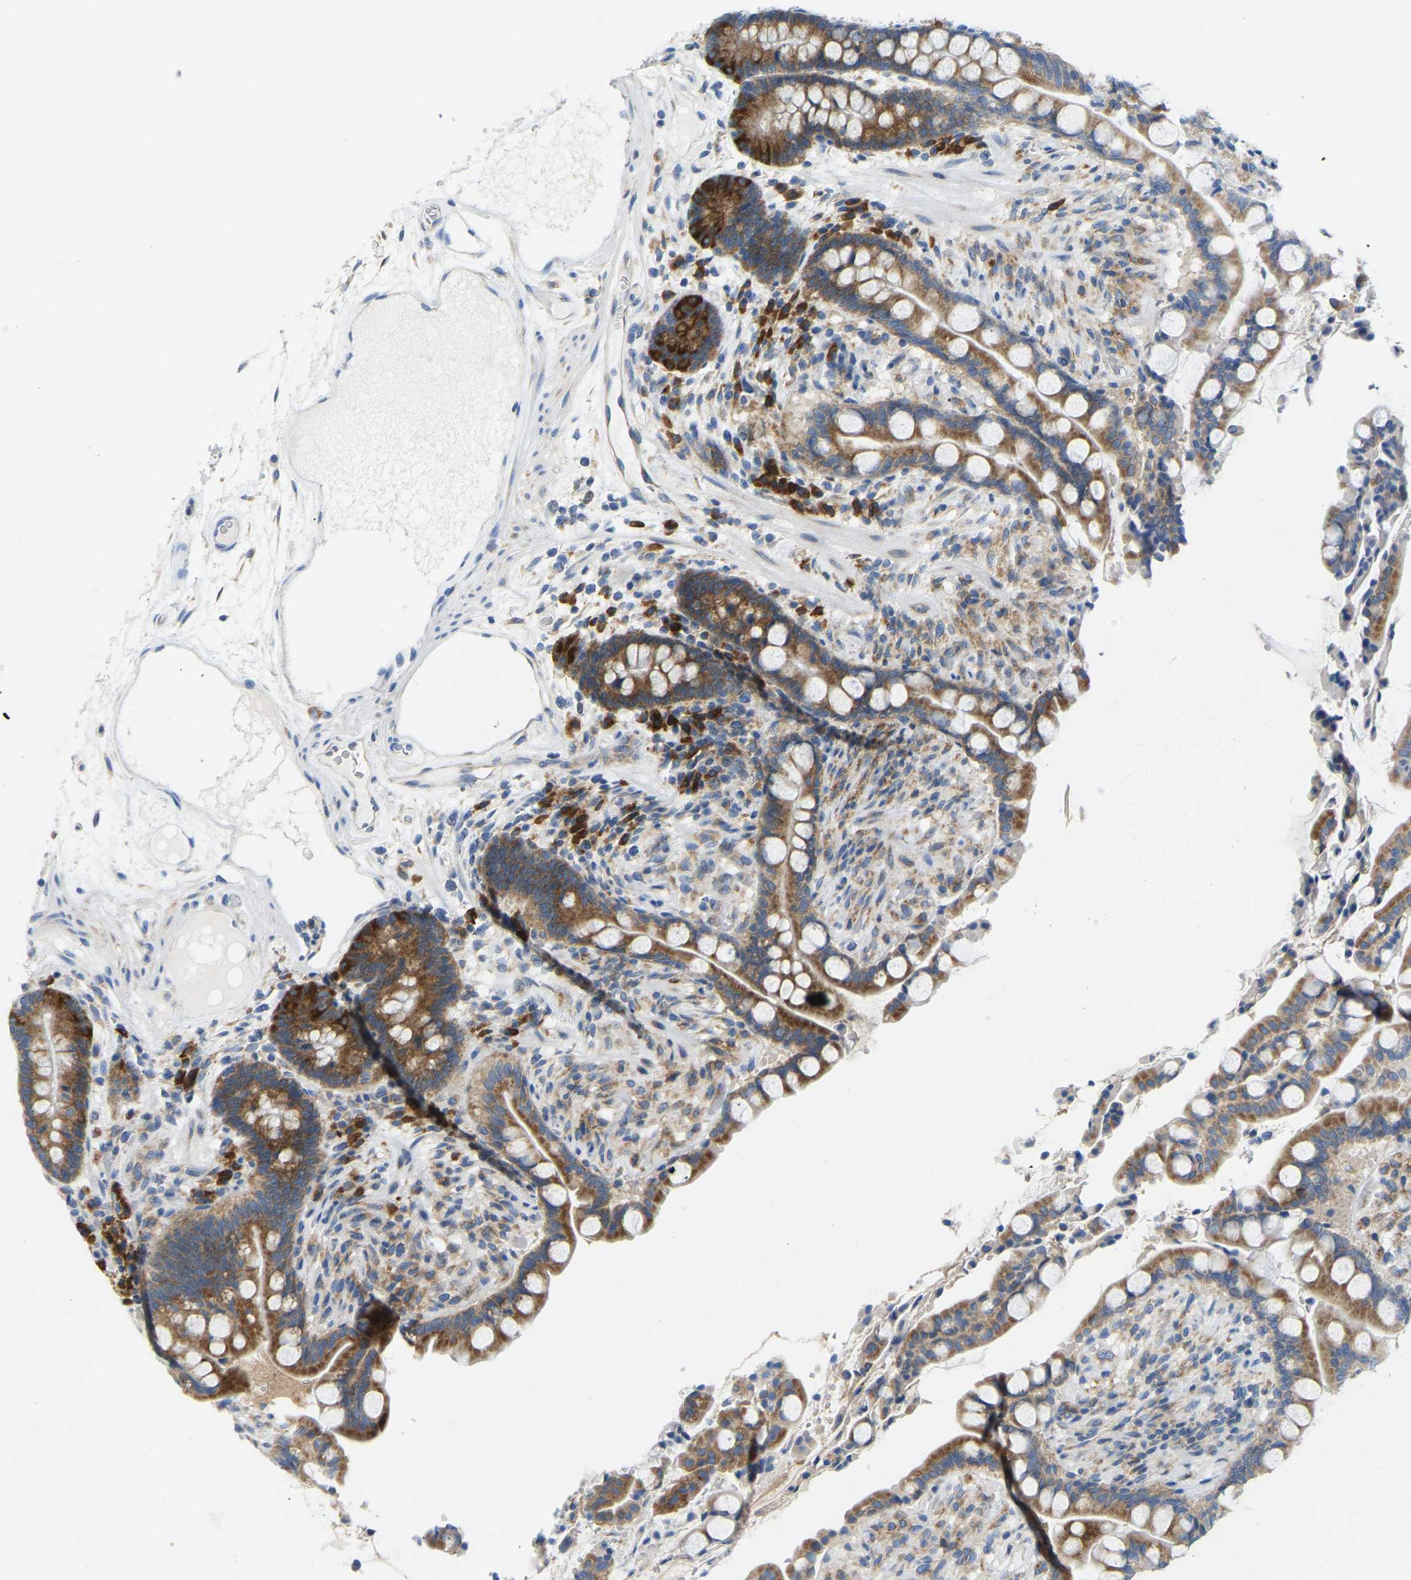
{"staining": {"intensity": "negative", "quantity": "none", "location": "none"}, "tissue": "colon", "cell_type": "Endothelial cells", "image_type": "normal", "snomed": [{"axis": "morphology", "description": "Normal tissue, NOS"}, {"axis": "topography", "description": "Colon"}], "caption": "This is an immunohistochemistry (IHC) image of unremarkable colon. There is no expression in endothelial cells.", "gene": "SND1", "patient": {"sex": "male", "age": 73}}